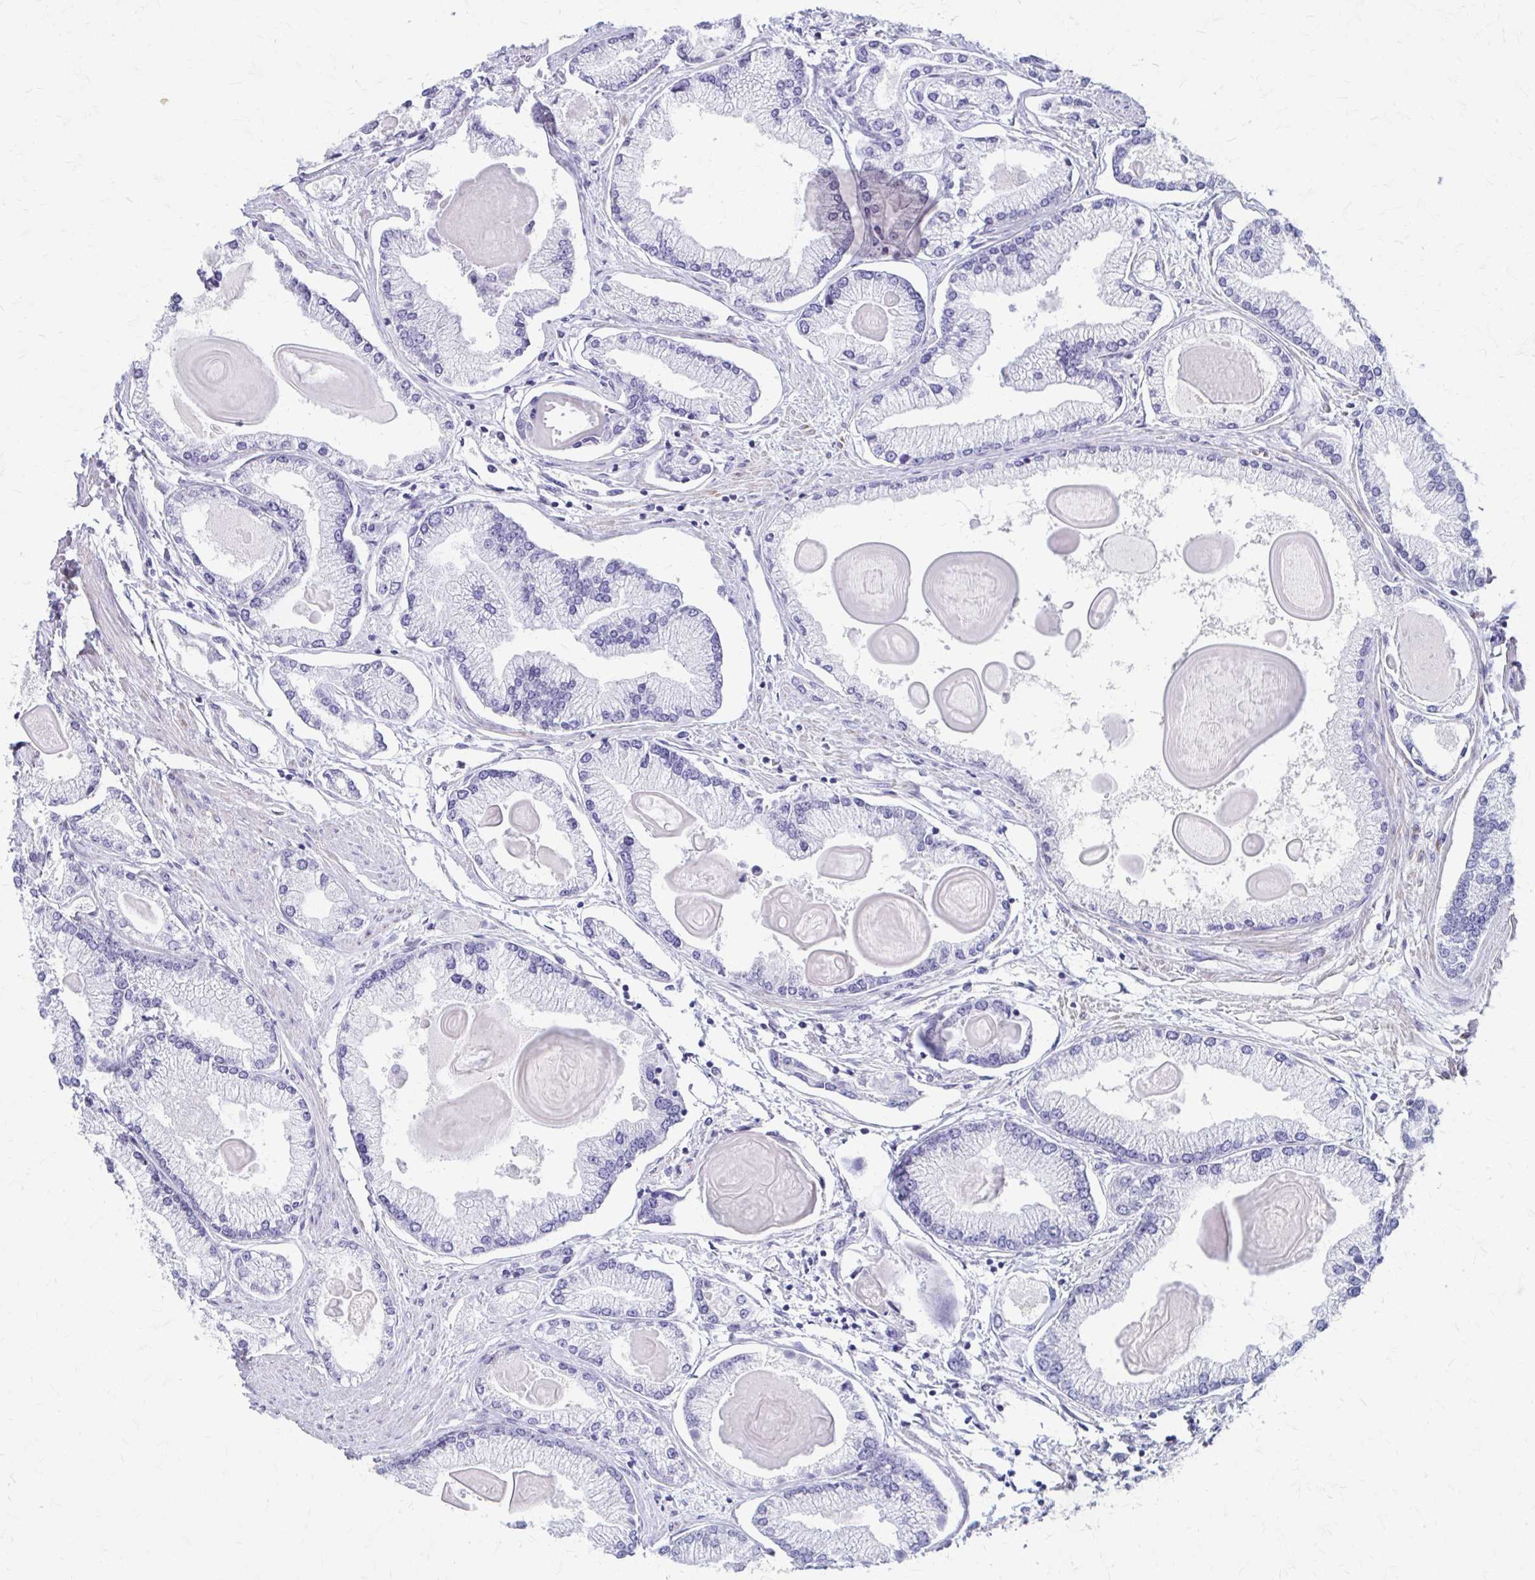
{"staining": {"intensity": "negative", "quantity": "none", "location": "none"}, "tissue": "prostate cancer", "cell_type": "Tumor cells", "image_type": "cancer", "snomed": [{"axis": "morphology", "description": "Adenocarcinoma, High grade"}, {"axis": "topography", "description": "Prostate"}], "caption": "Immunohistochemistry (IHC) micrograph of human prostate high-grade adenocarcinoma stained for a protein (brown), which demonstrates no positivity in tumor cells. (Brightfield microscopy of DAB immunohistochemistry at high magnification).", "gene": "ZSCAN5B", "patient": {"sex": "male", "age": 68}}